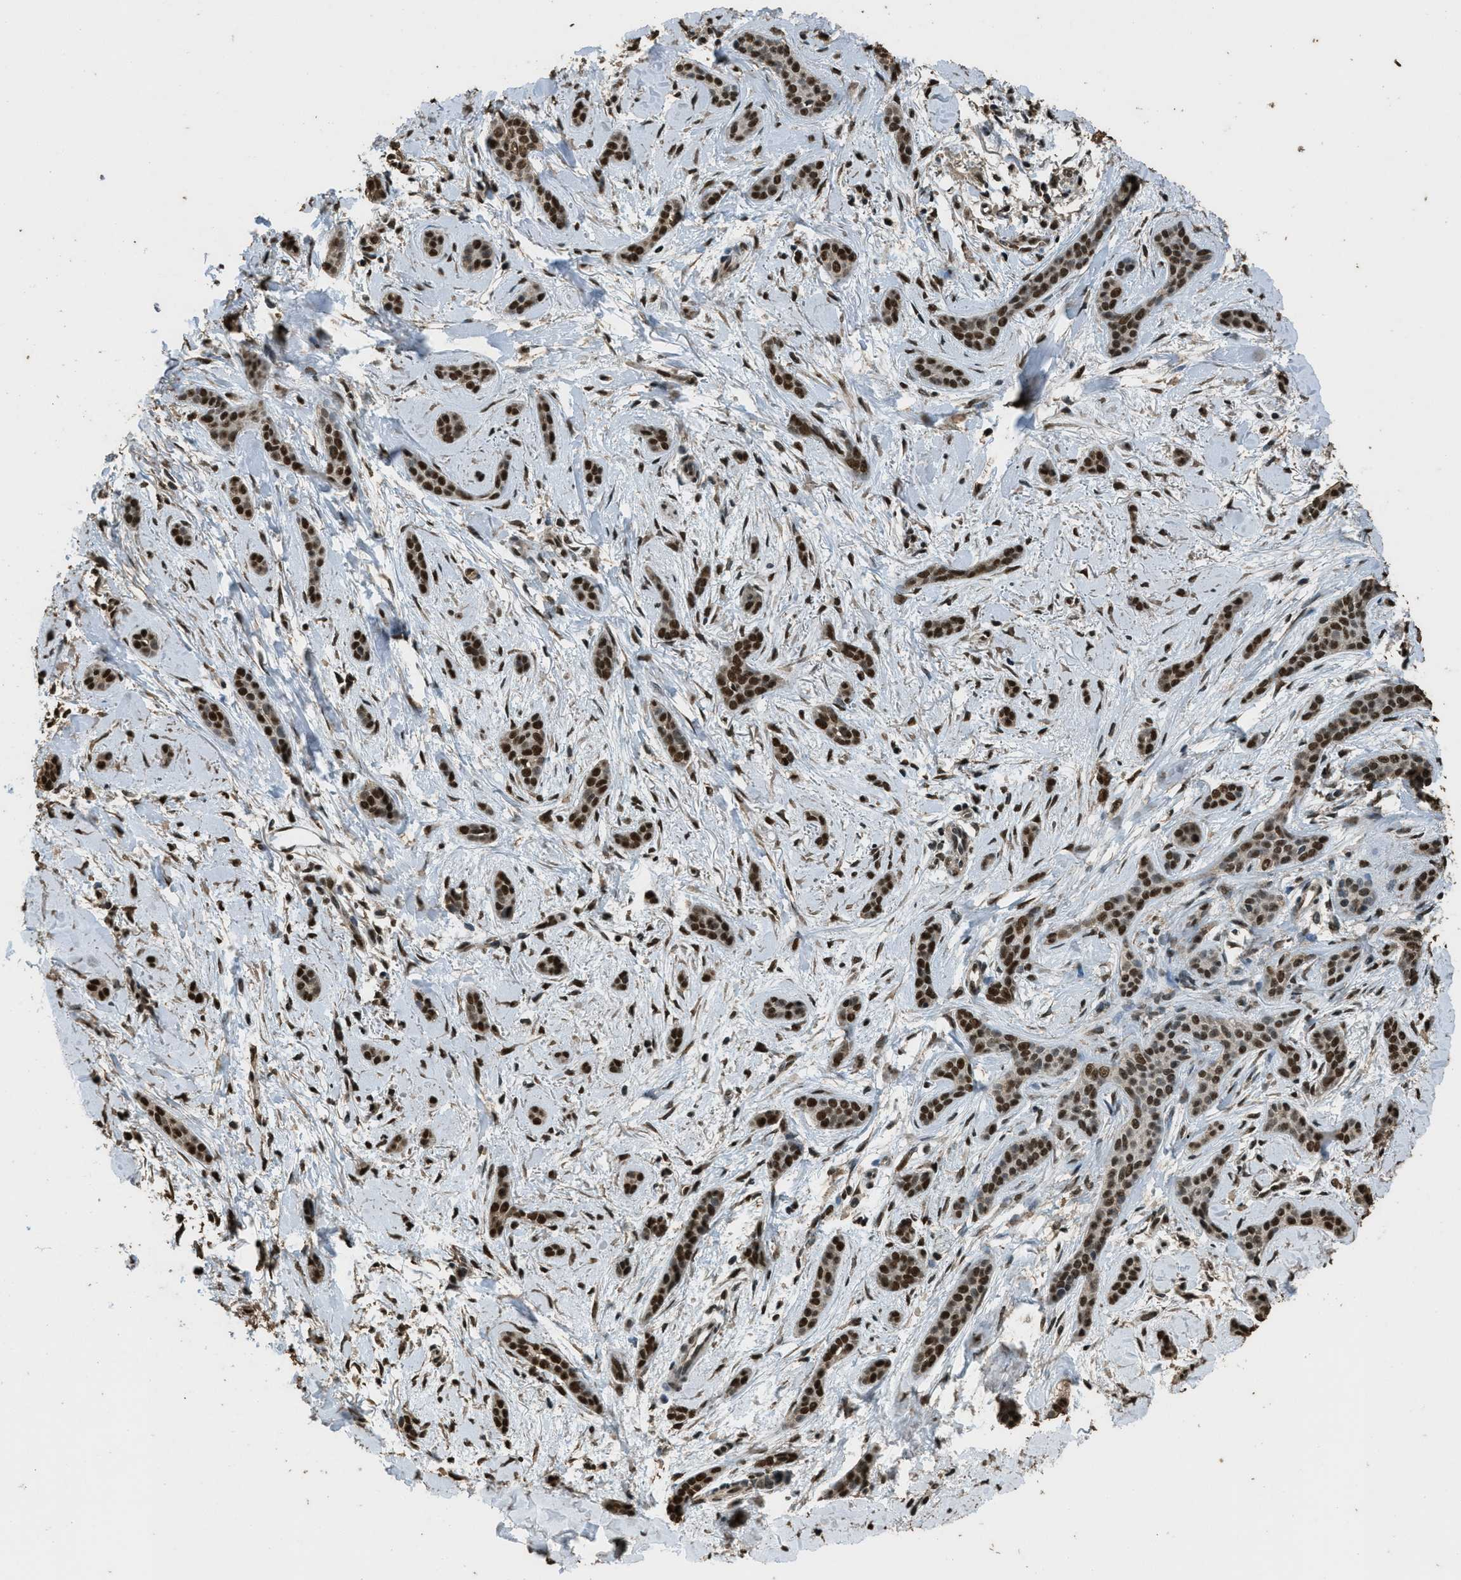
{"staining": {"intensity": "strong", "quantity": ">75%", "location": "nuclear"}, "tissue": "skin cancer", "cell_type": "Tumor cells", "image_type": "cancer", "snomed": [{"axis": "morphology", "description": "Basal cell carcinoma"}, {"axis": "morphology", "description": "Adnexal tumor, benign"}, {"axis": "topography", "description": "Skin"}], "caption": "Immunohistochemistry image of neoplastic tissue: skin cancer stained using IHC reveals high levels of strong protein expression localized specifically in the nuclear of tumor cells, appearing as a nuclear brown color.", "gene": "MYB", "patient": {"sex": "female", "age": 42}}